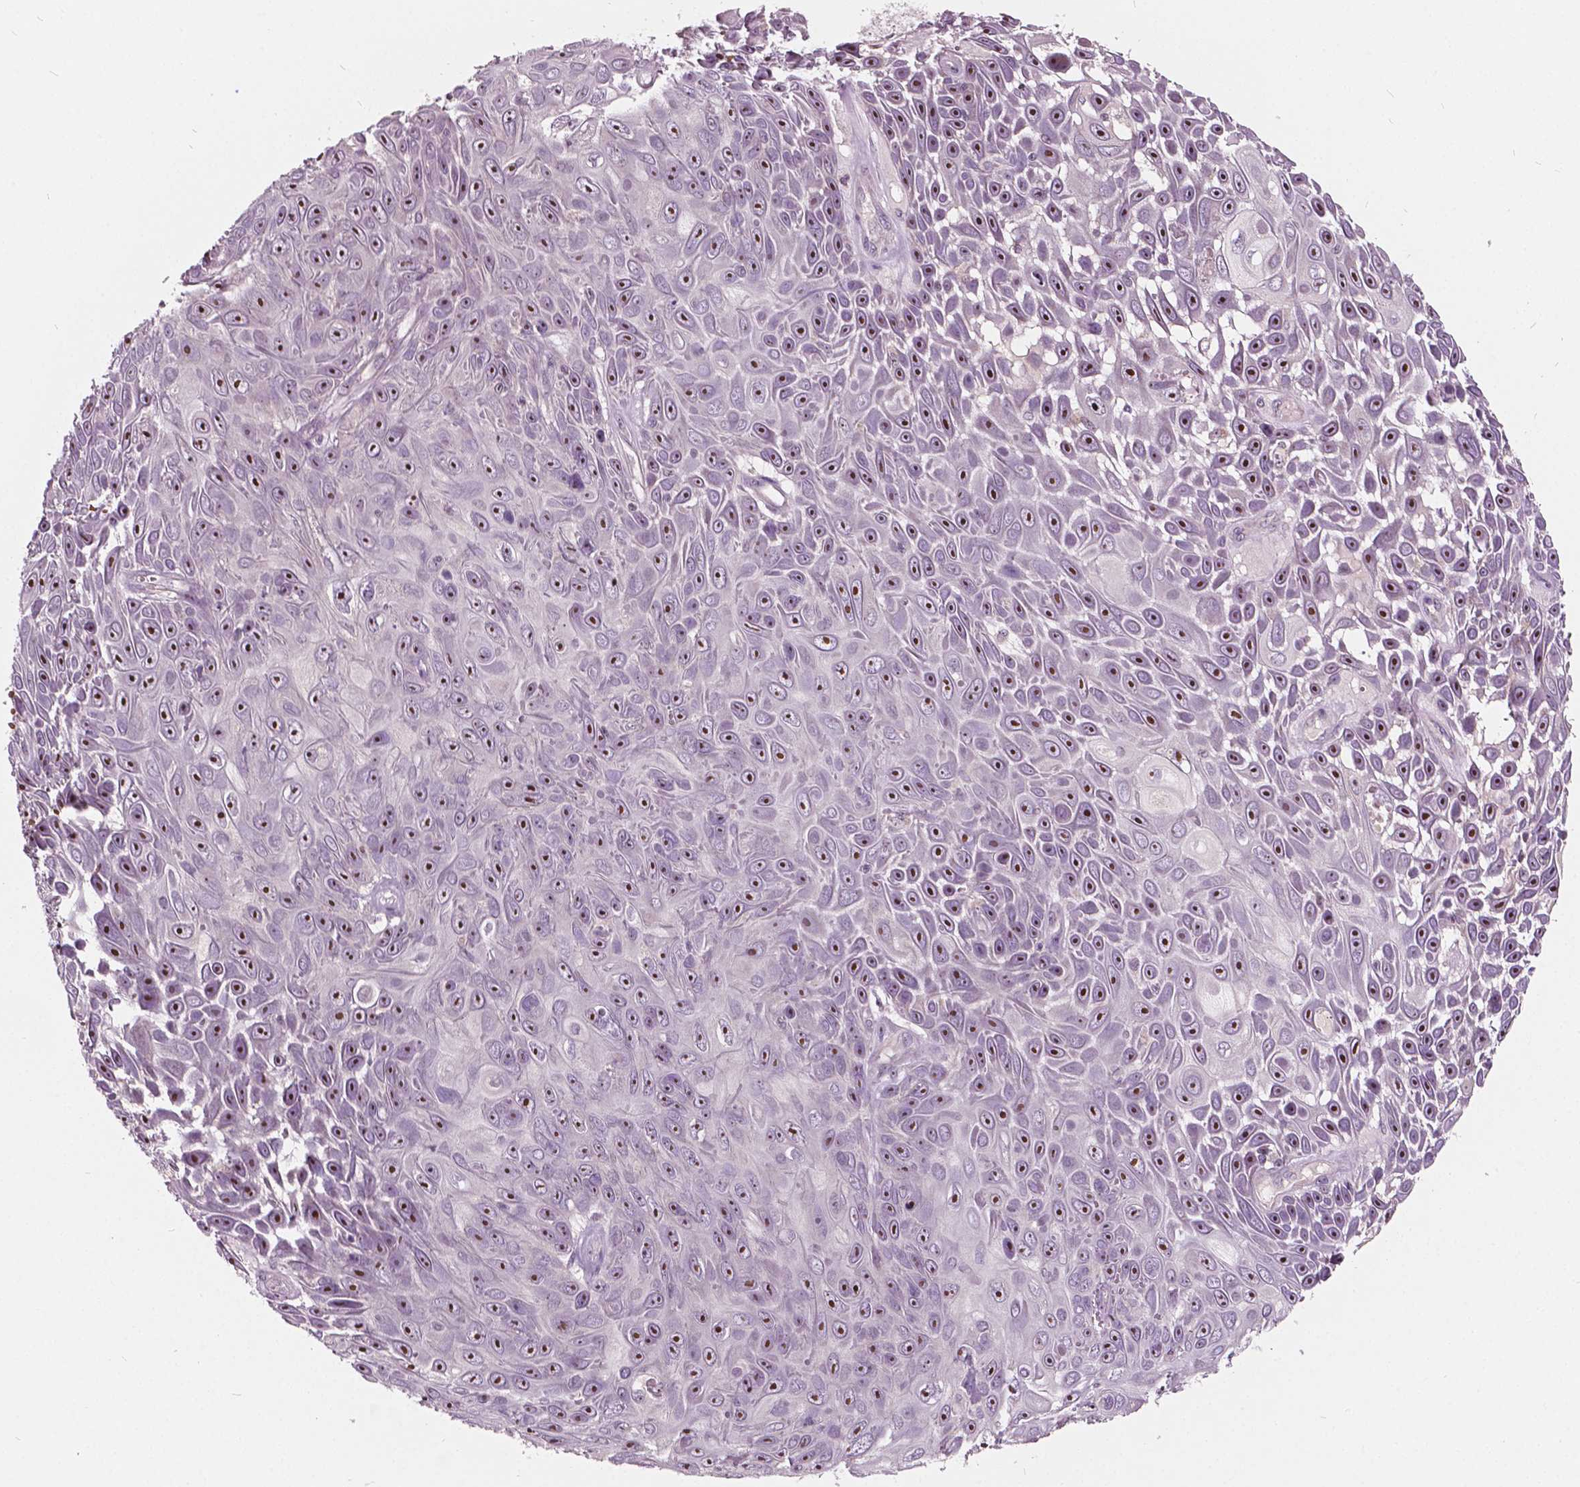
{"staining": {"intensity": "strong", "quantity": ">75%", "location": "nuclear"}, "tissue": "skin cancer", "cell_type": "Tumor cells", "image_type": "cancer", "snomed": [{"axis": "morphology", "description": "Squamous cell carcinoma, NOS"}, {"axis": "topography", "description": "Skin"}], "caption": "Human skin squamous cell carcinoma stained for a protein (brown) reveals strong nuclear positive staining in approximately >75% of tumor cells.", "gene": "ODF3L2", "patient": {"sex": "male", "age": 82}}